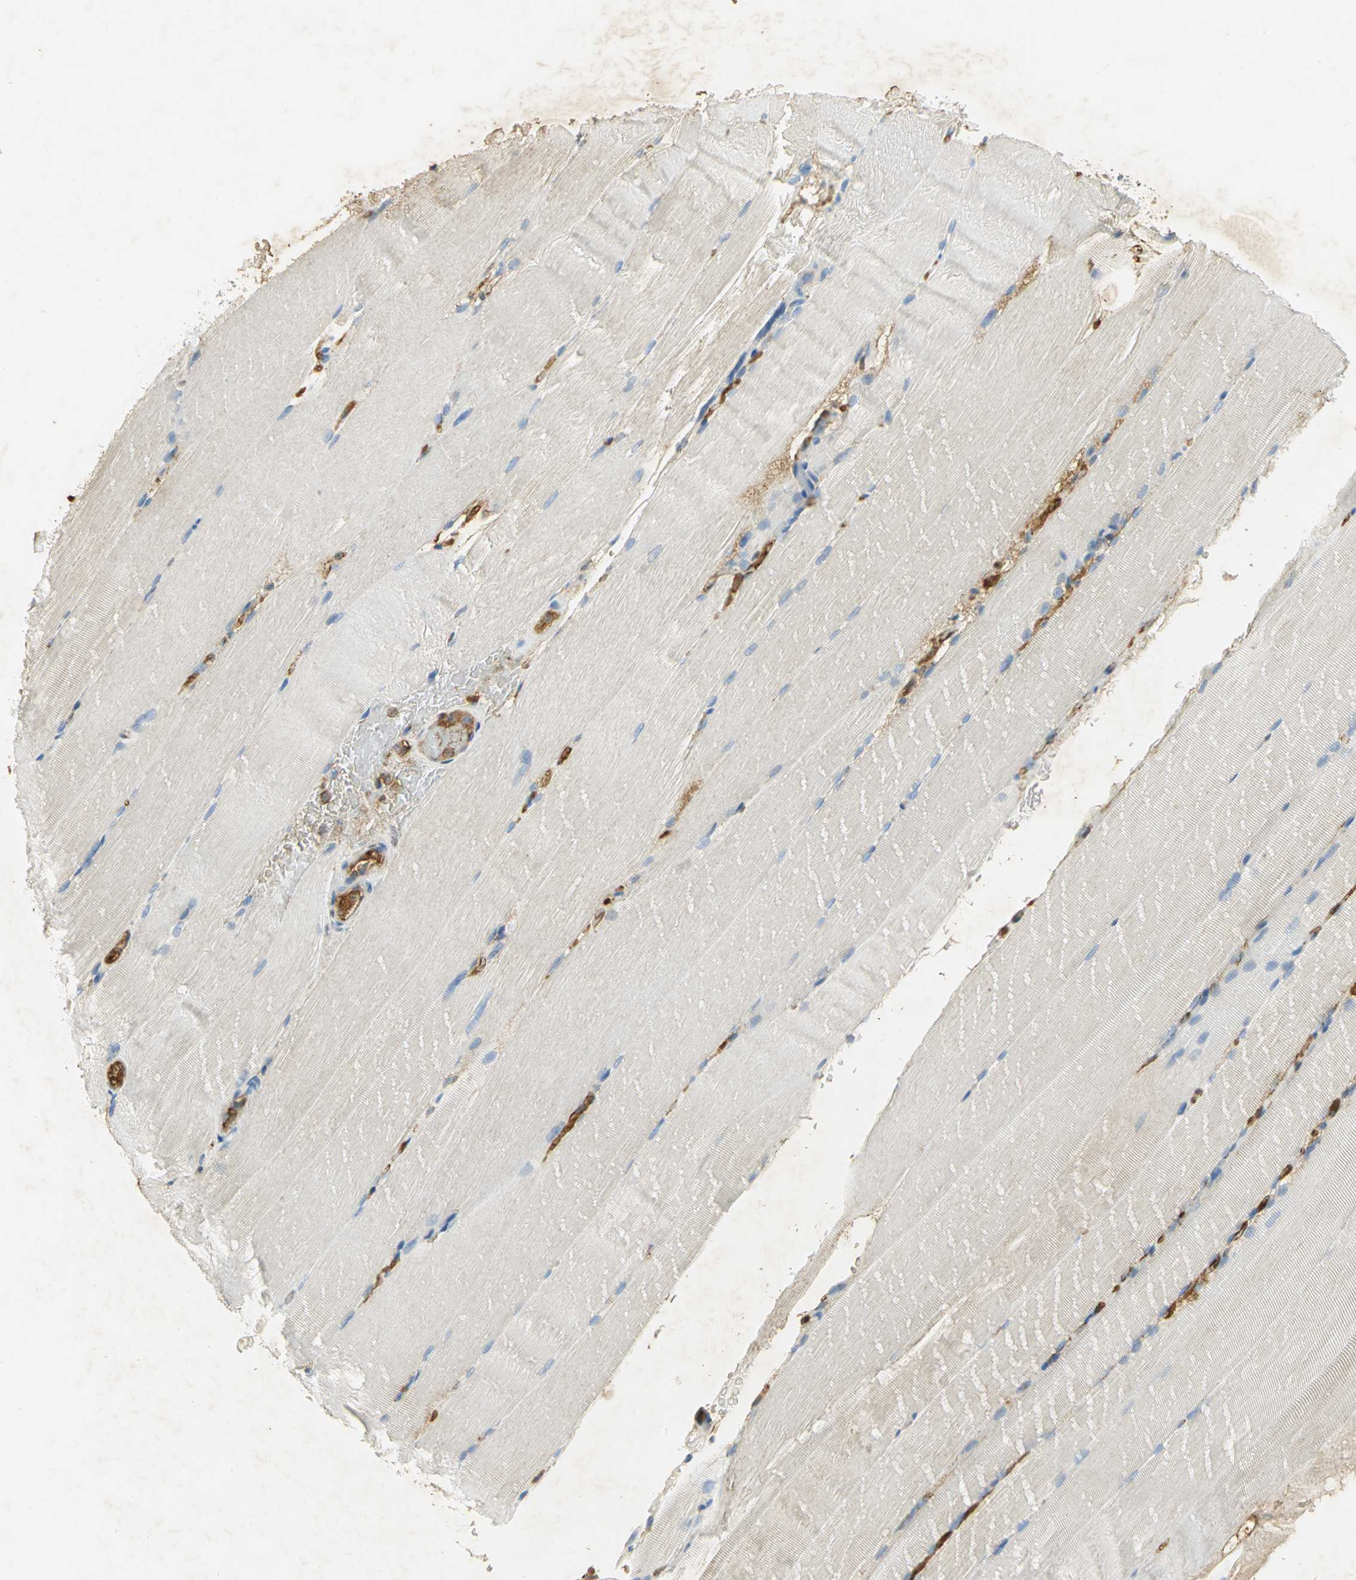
{"staining": {"intensity": "negative", "quantity": "none", "location": "none"}, "tissue": "skeletal muscle", "cell_type": "Myocytes", "image_type": "normal", "snomed": [{"axis": "morphology", "description": "Normal tissue, NOS"}, {"axis": "topography", "description": "Skeletal muscle"}, {"axis": "topography", "description": "Parathyroid gland"}], "caption": "Immunohistochemistry (IHC) histopathology image of unremarkable skeletal muscle: human skeletal muscle stained with DAB reveals no significant protein expression in myocytes.", "gene": "ANXA4", "patient": {"sex": "female", "age": 37}}